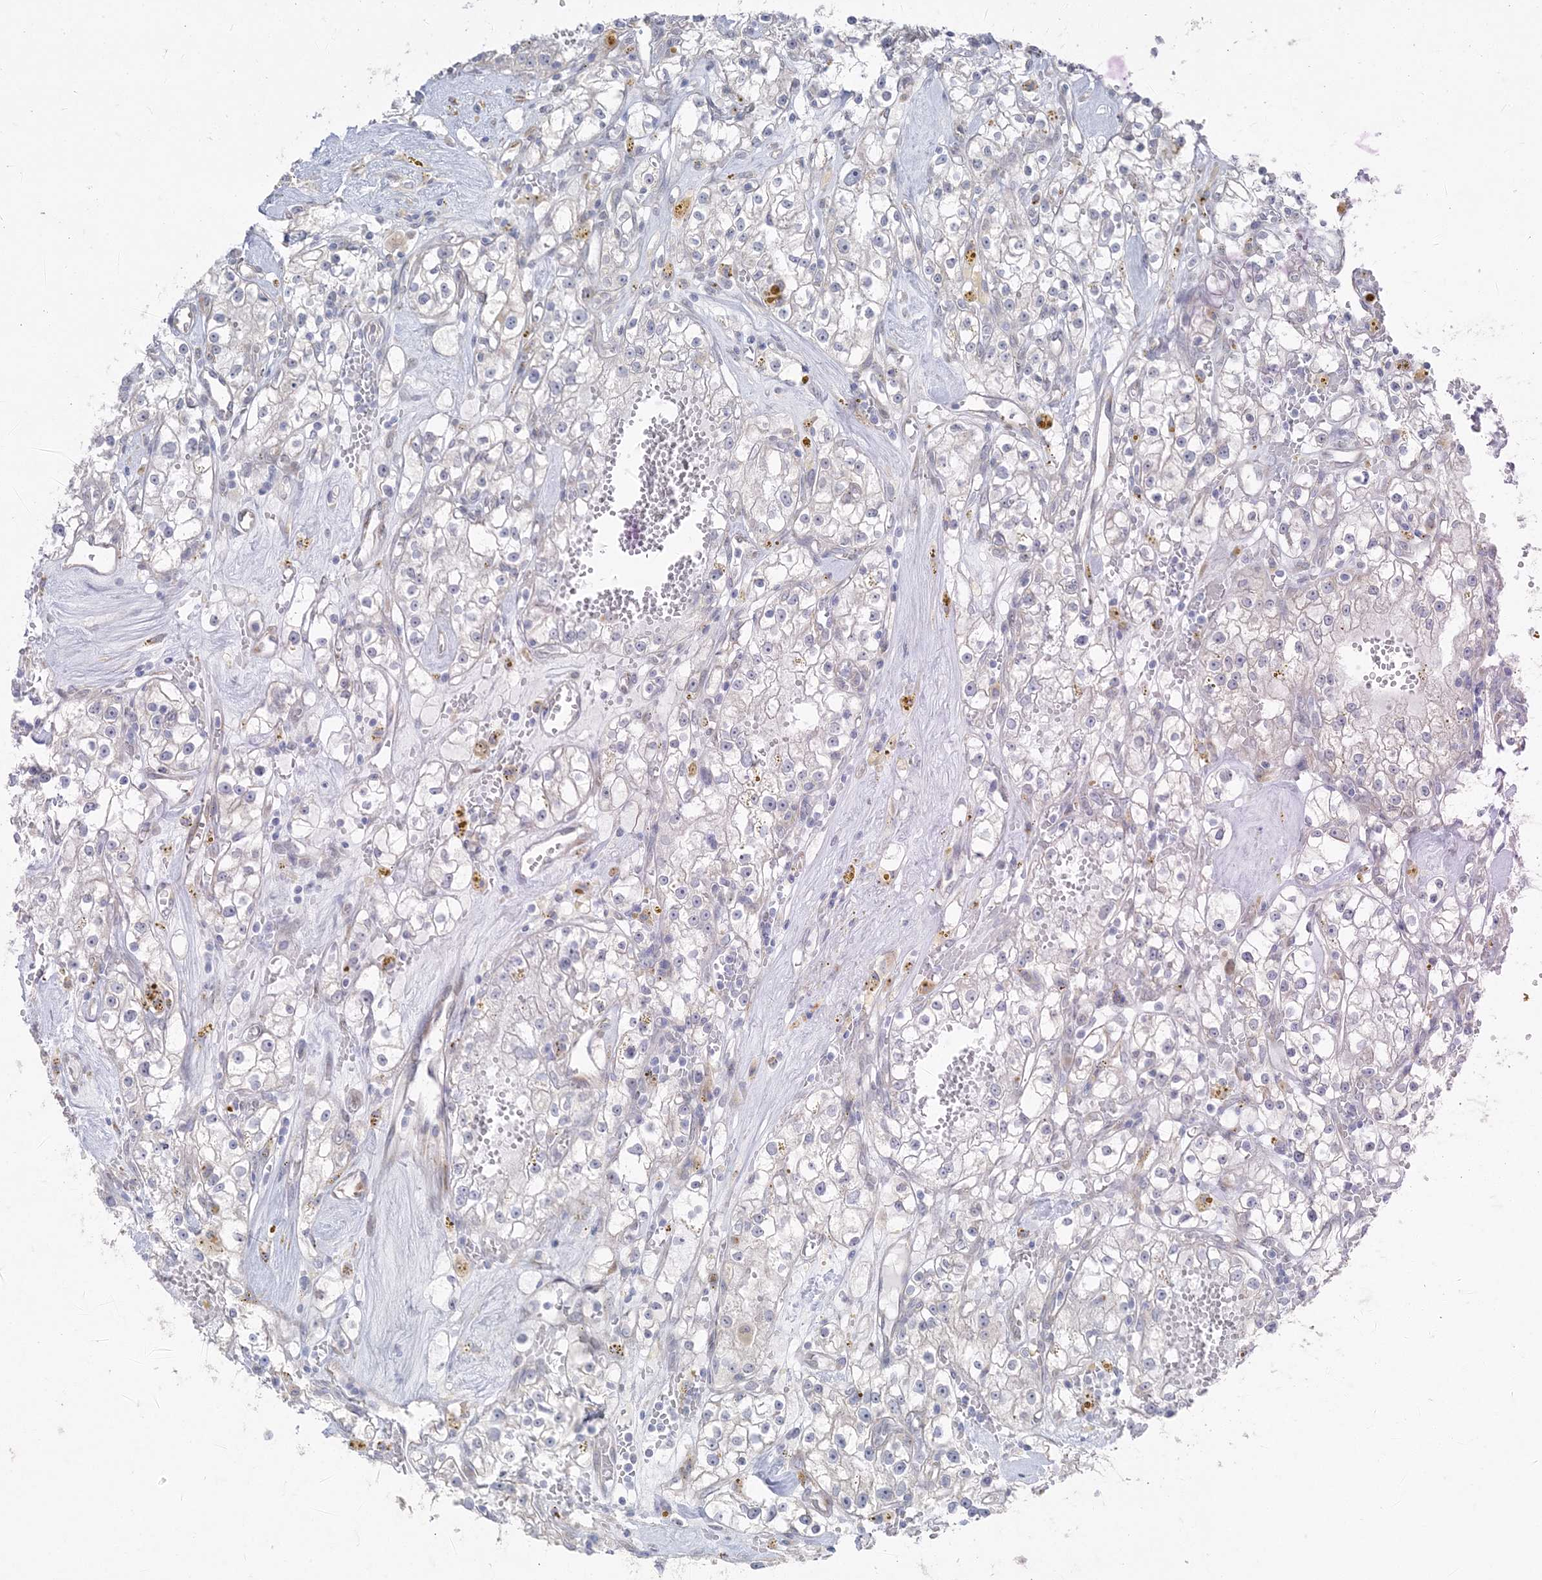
{"staining": {"intensity": "negative", "quantity": "none", "location": "none"}, "tissue": "renal cancer", "cell_type": "Tumor cells", "image_type": "cancer", "snomed": [{"axis": "morphology", "description": "Adenocarcinoma, NOS"}, {"axis": "topography", "description": "Kidney"}], "caption": "High magnification brightfield microscopy of renal adenocarcinoma stained with DAB (3,3'-diaminobenzidine) (brown) and counterstained with hematoxylin (blue): tumor cells show no significant staining.", "gene": "ZC3H6", "patient": {"sex": "male", "age": 56}}